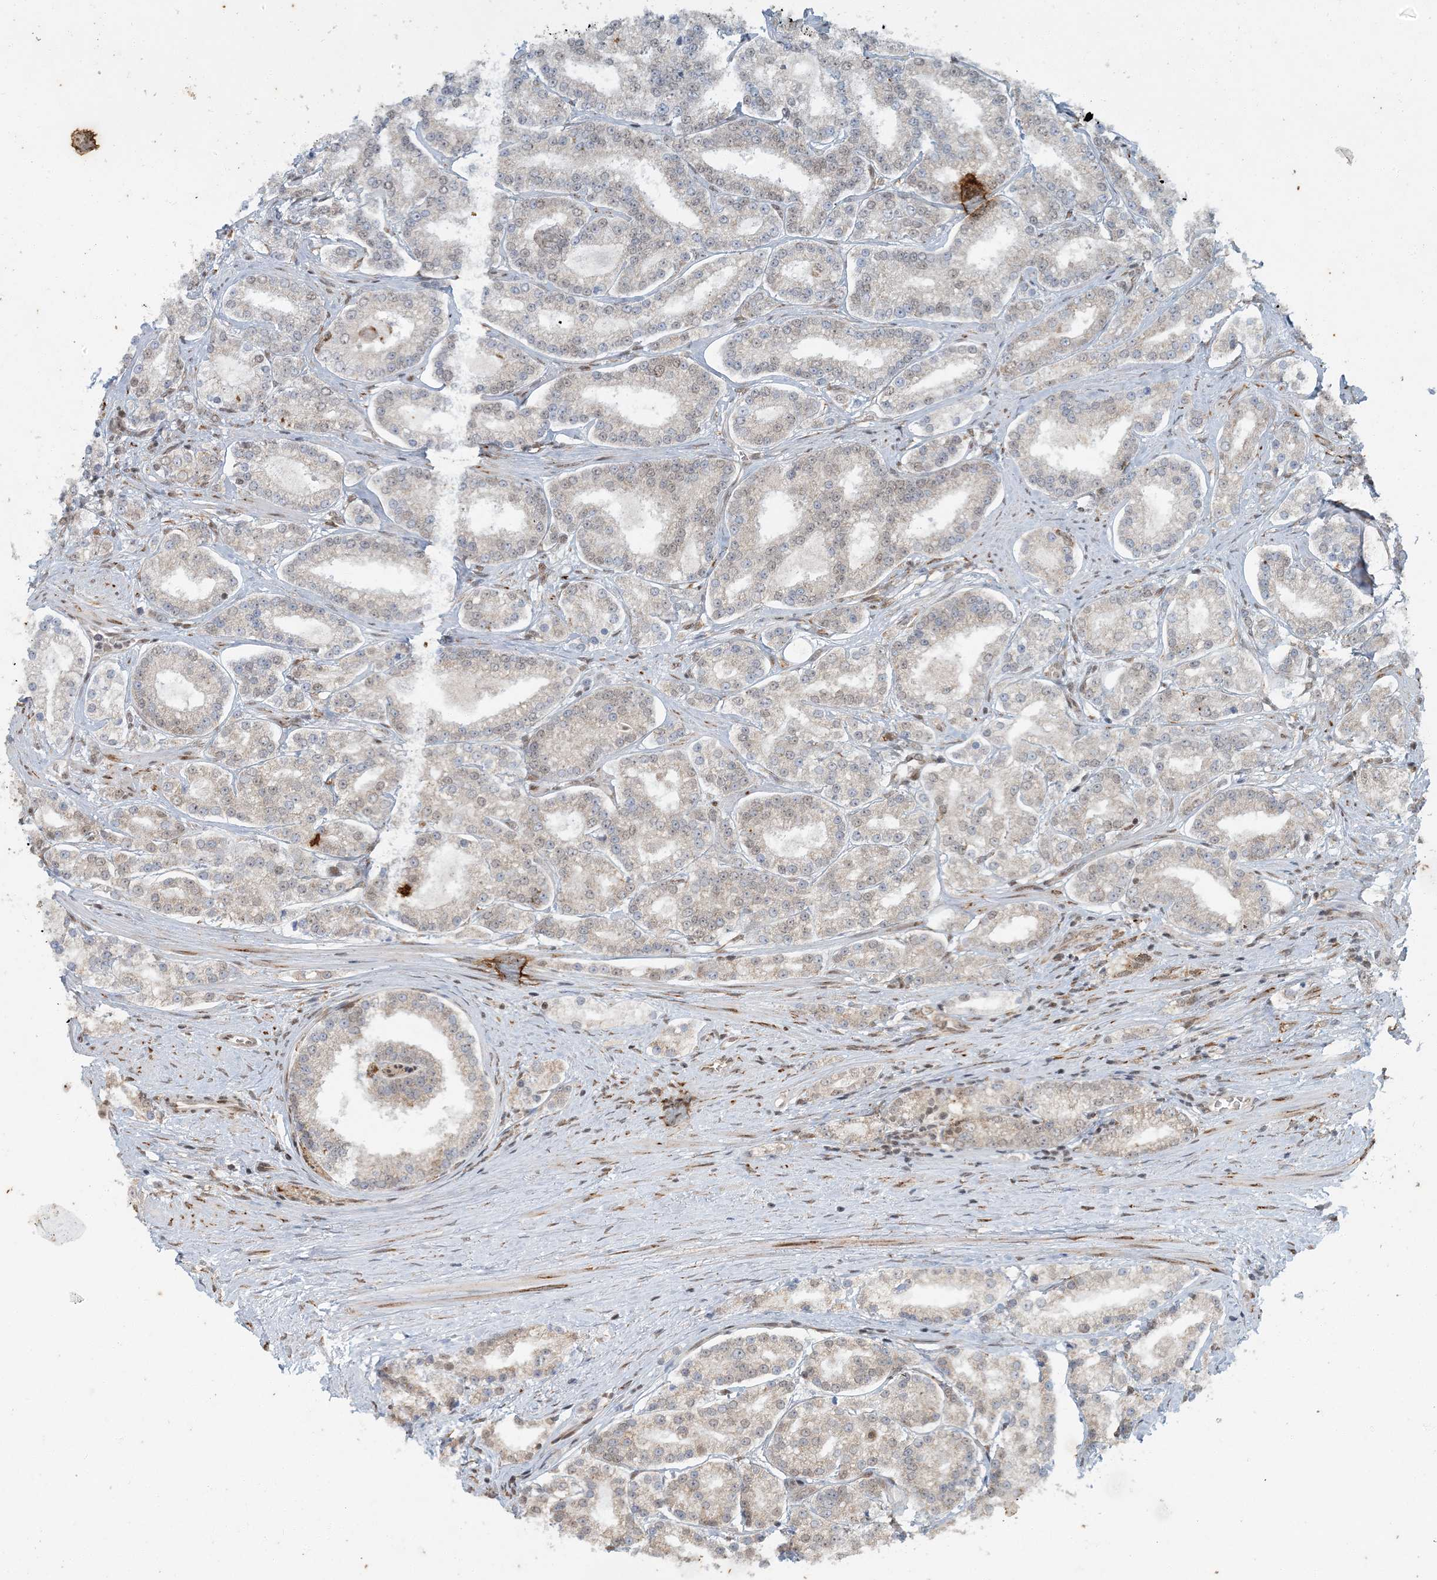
{"staining": {"intensity": "weak", "quantity": "<25%", "location": "cytoplasmic/membranous"}, "tissue": "prostate cancer", "cell_type": "Tumor cells", "image_type": "cancer", "snomed": [{"axis": "morphology", "description": "Normal tissue, NOS"}, {"axis": "morphology", "description": "Adenocarcinoma, High grade"}, {"axis": "topography", "description": "Prostate"}], "caption": "This is a histopathology image of immunohistochemistry staining of prostate cancer (adenocarcinoma (high-grade)), which shows no staining in tumor cells.", "gene": "AK9", "patient": {"sex": "male", "age": 83}}